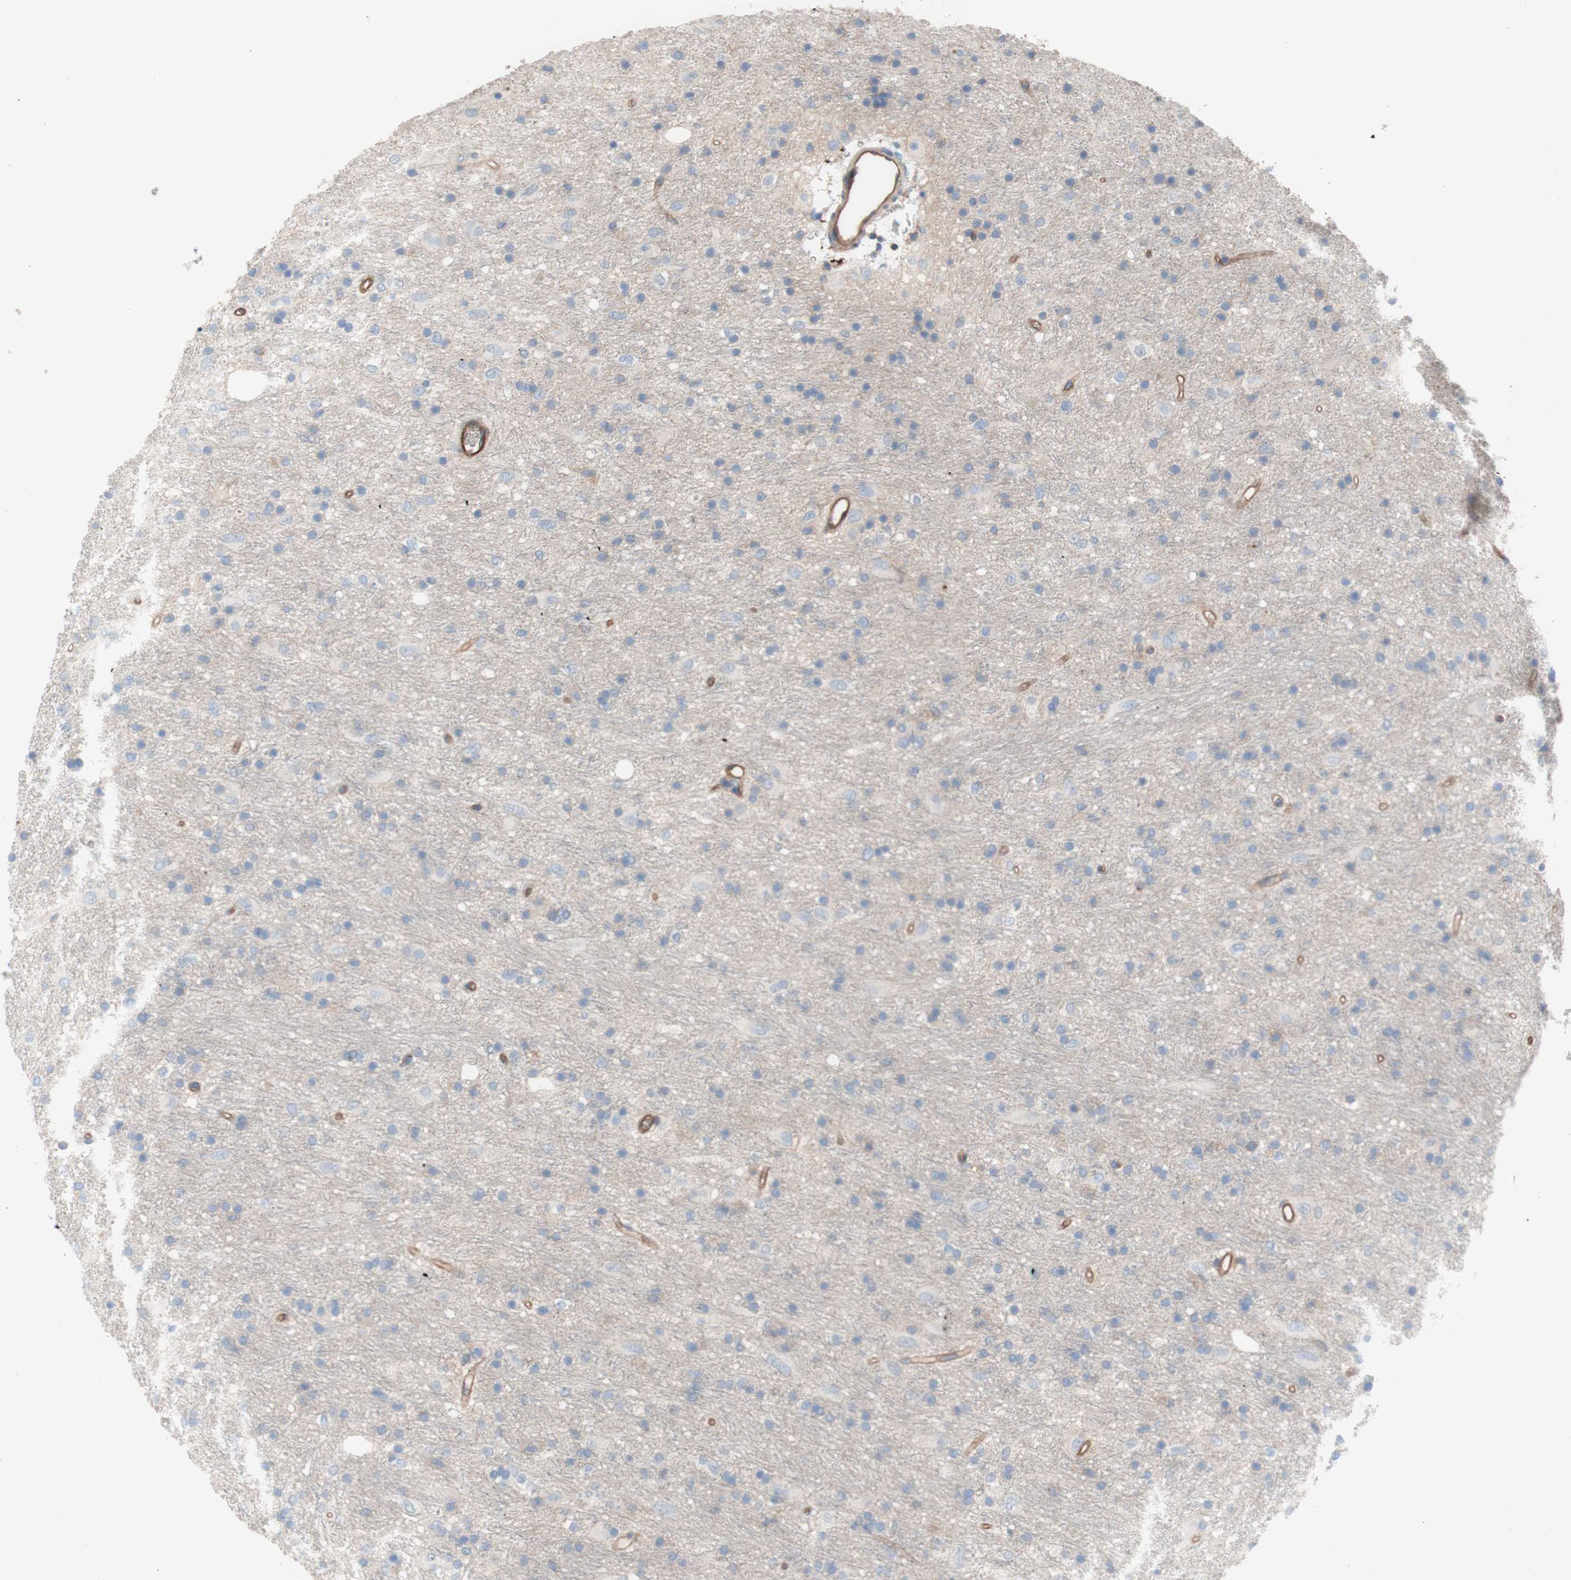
{"staining": {"intensity": "negative", "quantity": "none", "location": "none"}, "tissue": "glioma", "cell_type": "Tumor cells", "image_type": "cancer", "snomed": [{"axis": "morphology", "description": "Glioma, malignant, Low grade"}, {"axis": "topography", "description": "Brain"}], "caption": "DAB (3,3'-diaminobenzidine) immunohistochemical staining of malignant glioma (low-grade) displays no significant staining in tumor cells.", "gene": "CD46", "patient": {"sex": "male", "age": 77}}